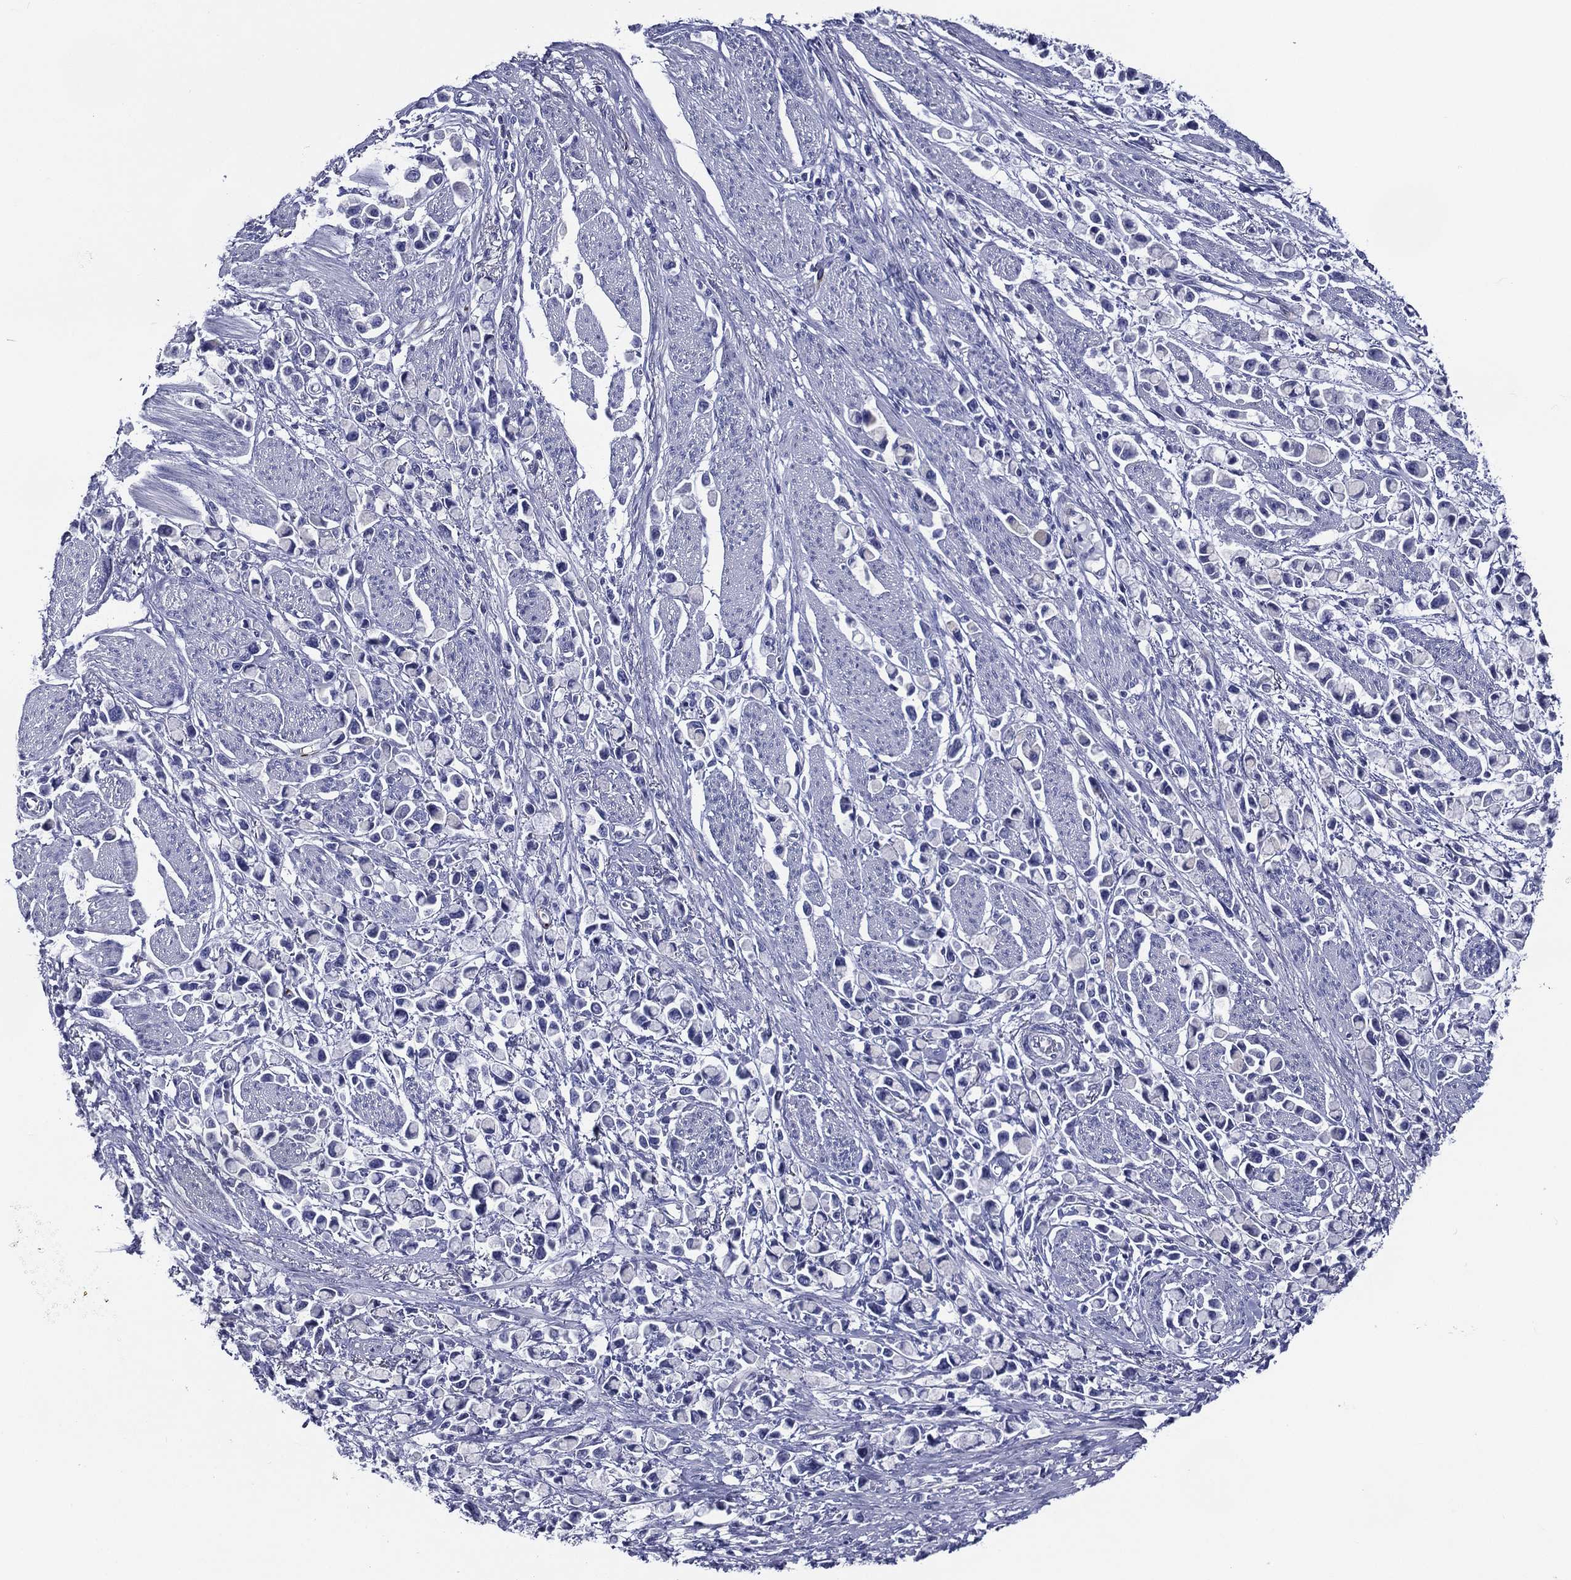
{"staining": {"intensity": "negative", "quantity": "none", "location": "none"}, "tissue": "stomach cancer", "cell_type": "Tumor cells", "image_type": "cancer", "snomed": [{"axis": "morphology", "description": "Adenocarcinoma, NOS"}, {"axis": "topography", "description": "Stomach"}], "caption": "Immunohistochemistry image of neoplastic tissue: human stomach cancer (adenocarcinoma) stained with DAB (3,3'-diaminobenzidine) displays no significant protein expression in tumor cells.", "gene": "ACE2", "patient": {"sex": "female", "age": 81}}